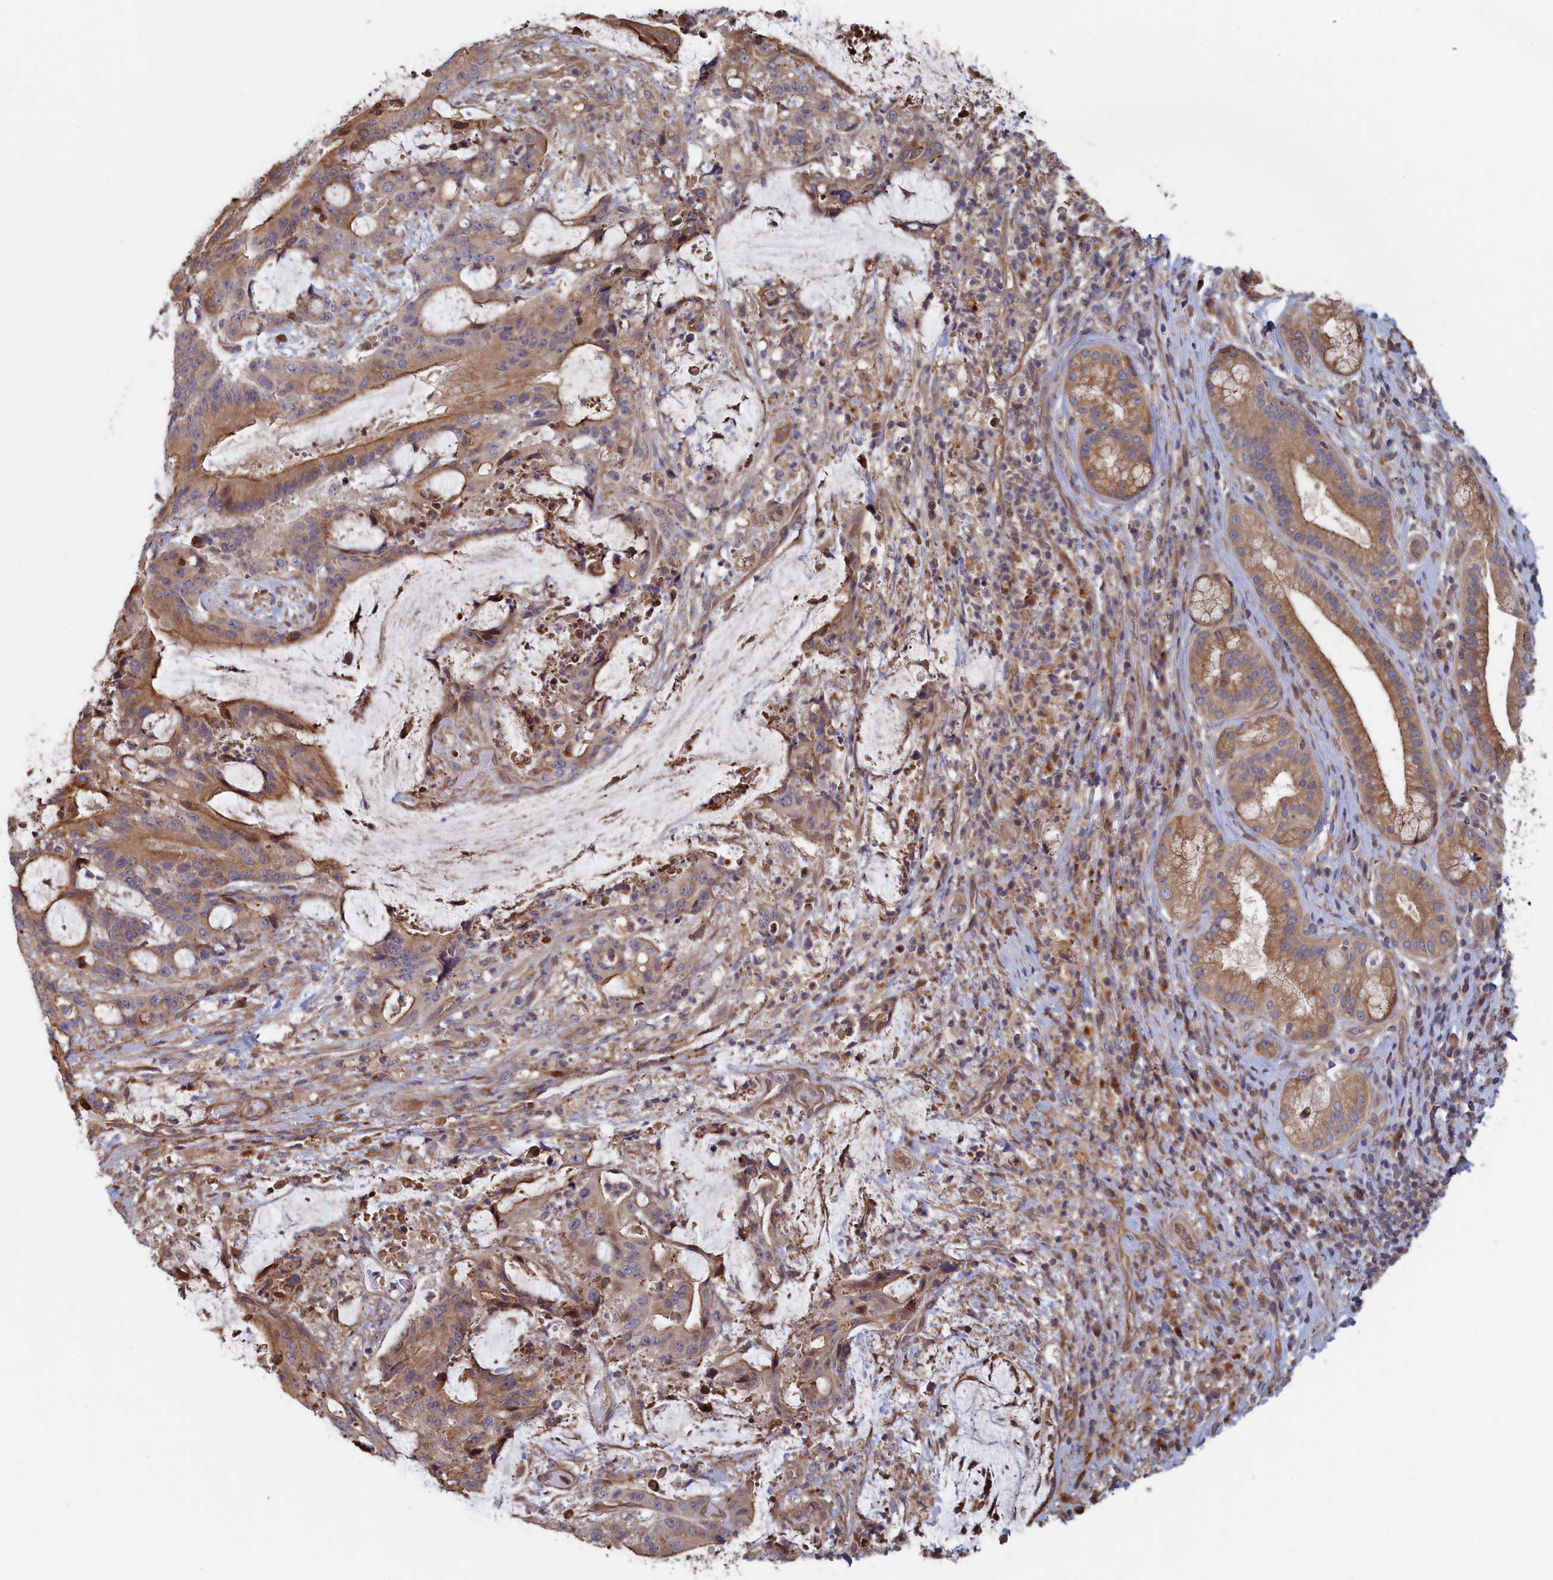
{"staining": {"intensity": "moderate", "quantity": ">75%", "location": "cytoplasmic/membranous"}, "tissue": "liver cancer", "cell_type": "Tumor cells", "image_type": "cancer", "snomed": [{"axis": "morphology", "description": "Normal tissue, NOS"}, {"axis": "morphology", "description": "Cholangiocarcinoma"}, {"axis": "topography", "description": "Liver"}, {"axis": "topography", "description": "Peripheral nerve tissue"}], "caption": "Human liver cancer stained for a protein (brown) demonstrates moderate cytoplasmic/membranous positive staining in approximately >75% of tumor cells.", "gene": "RILPL1", "patient": {"sex": "female", "age": 73}}